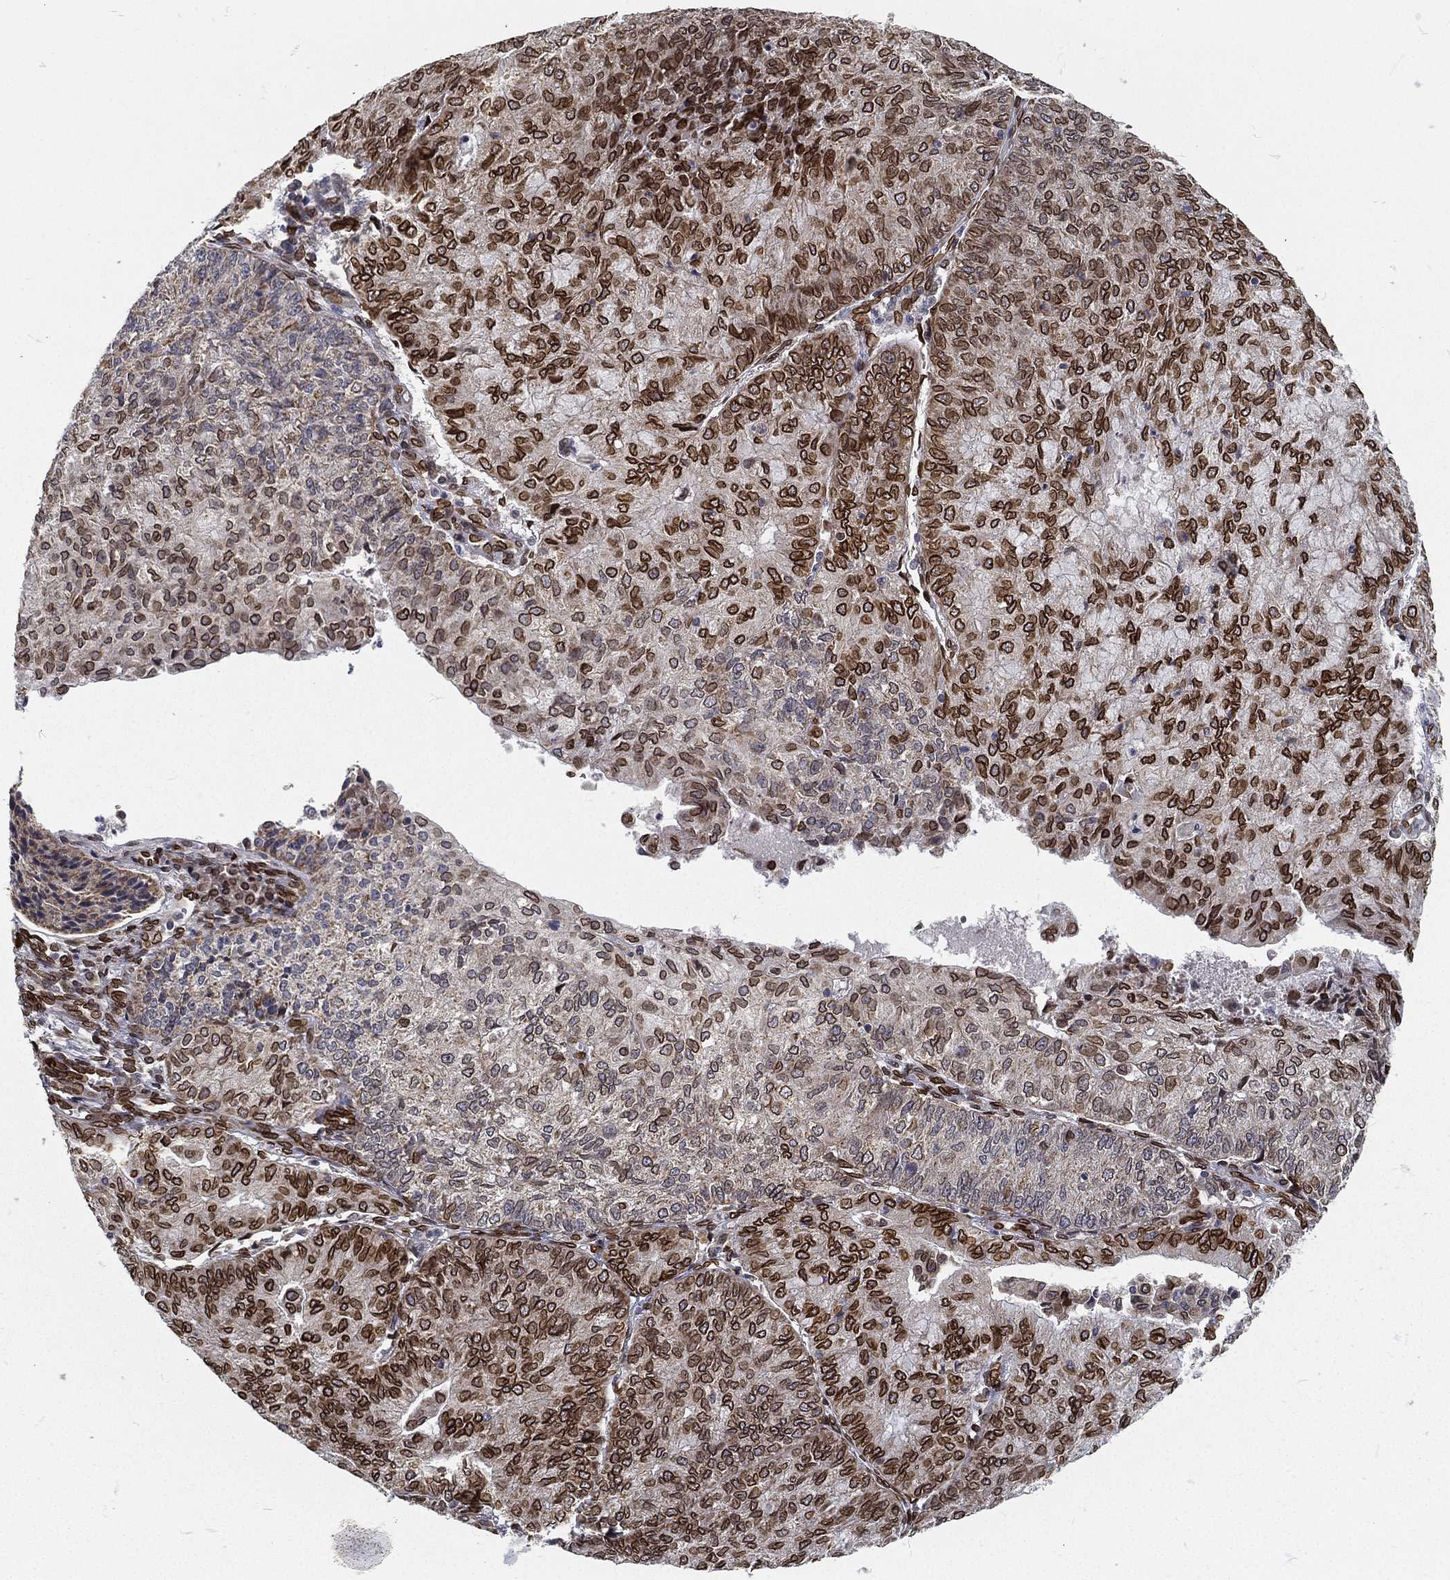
{"staining": {"intensity": "strong", "quantity": ">75%", "location": "cytoplasmic/membranous,nuclear"}, "tissue": "endometrial cancer", "cell_type": "Tumor cells", "image_type": "cancer", "snomed": [{"axis": "morphology", "description": "Adenocarcinoma, NOS"}, {"axis": "topography", "description": "Endometrium"}], "caption": "Adenocarcinoma (endometrial) stained with a brown dye demonstrates strong cytoplasmic/membranous and nuclear positive staining in approximately >75% of tumor cells.", "gene": "PALB2", "patient": {"sex": "female", "age": 82}}